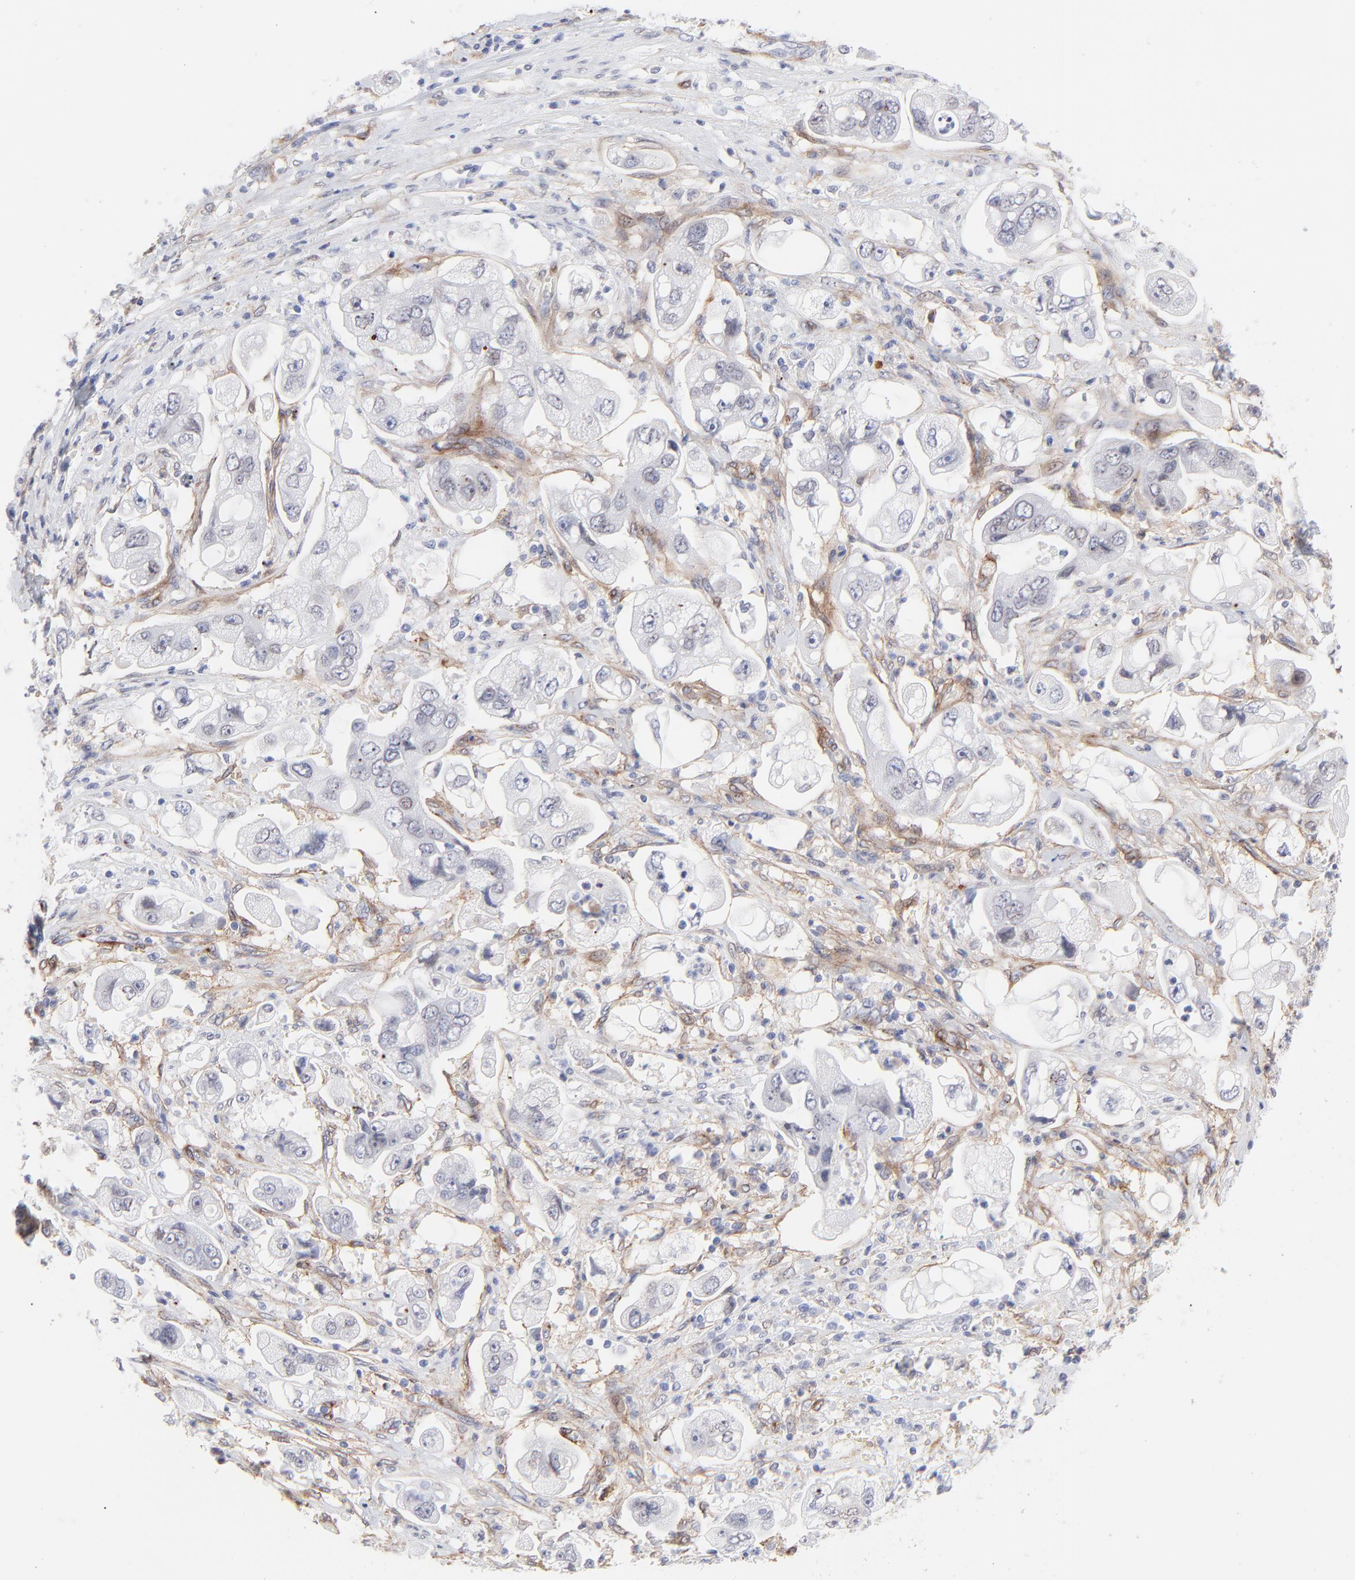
{"staining": {"intensity": "negative", "quantity": "none", "location": "none"}, "tissue": "stomach cancer", "cell_type": "Tumor cells", "image_type": "cancer", "snomed": [{"axis": "morphology", "description": "Adenocarcinoma, NOS"}, {"axis": "topography", "description": "Stomach"}], "caption": "DAB immunohistochemical staining of adenocarcinoma (stomach) demonstrates no significant staining in tumor cells.", "gene": "PDGFRB", "patient": {"sex": "male", "age": 62}}